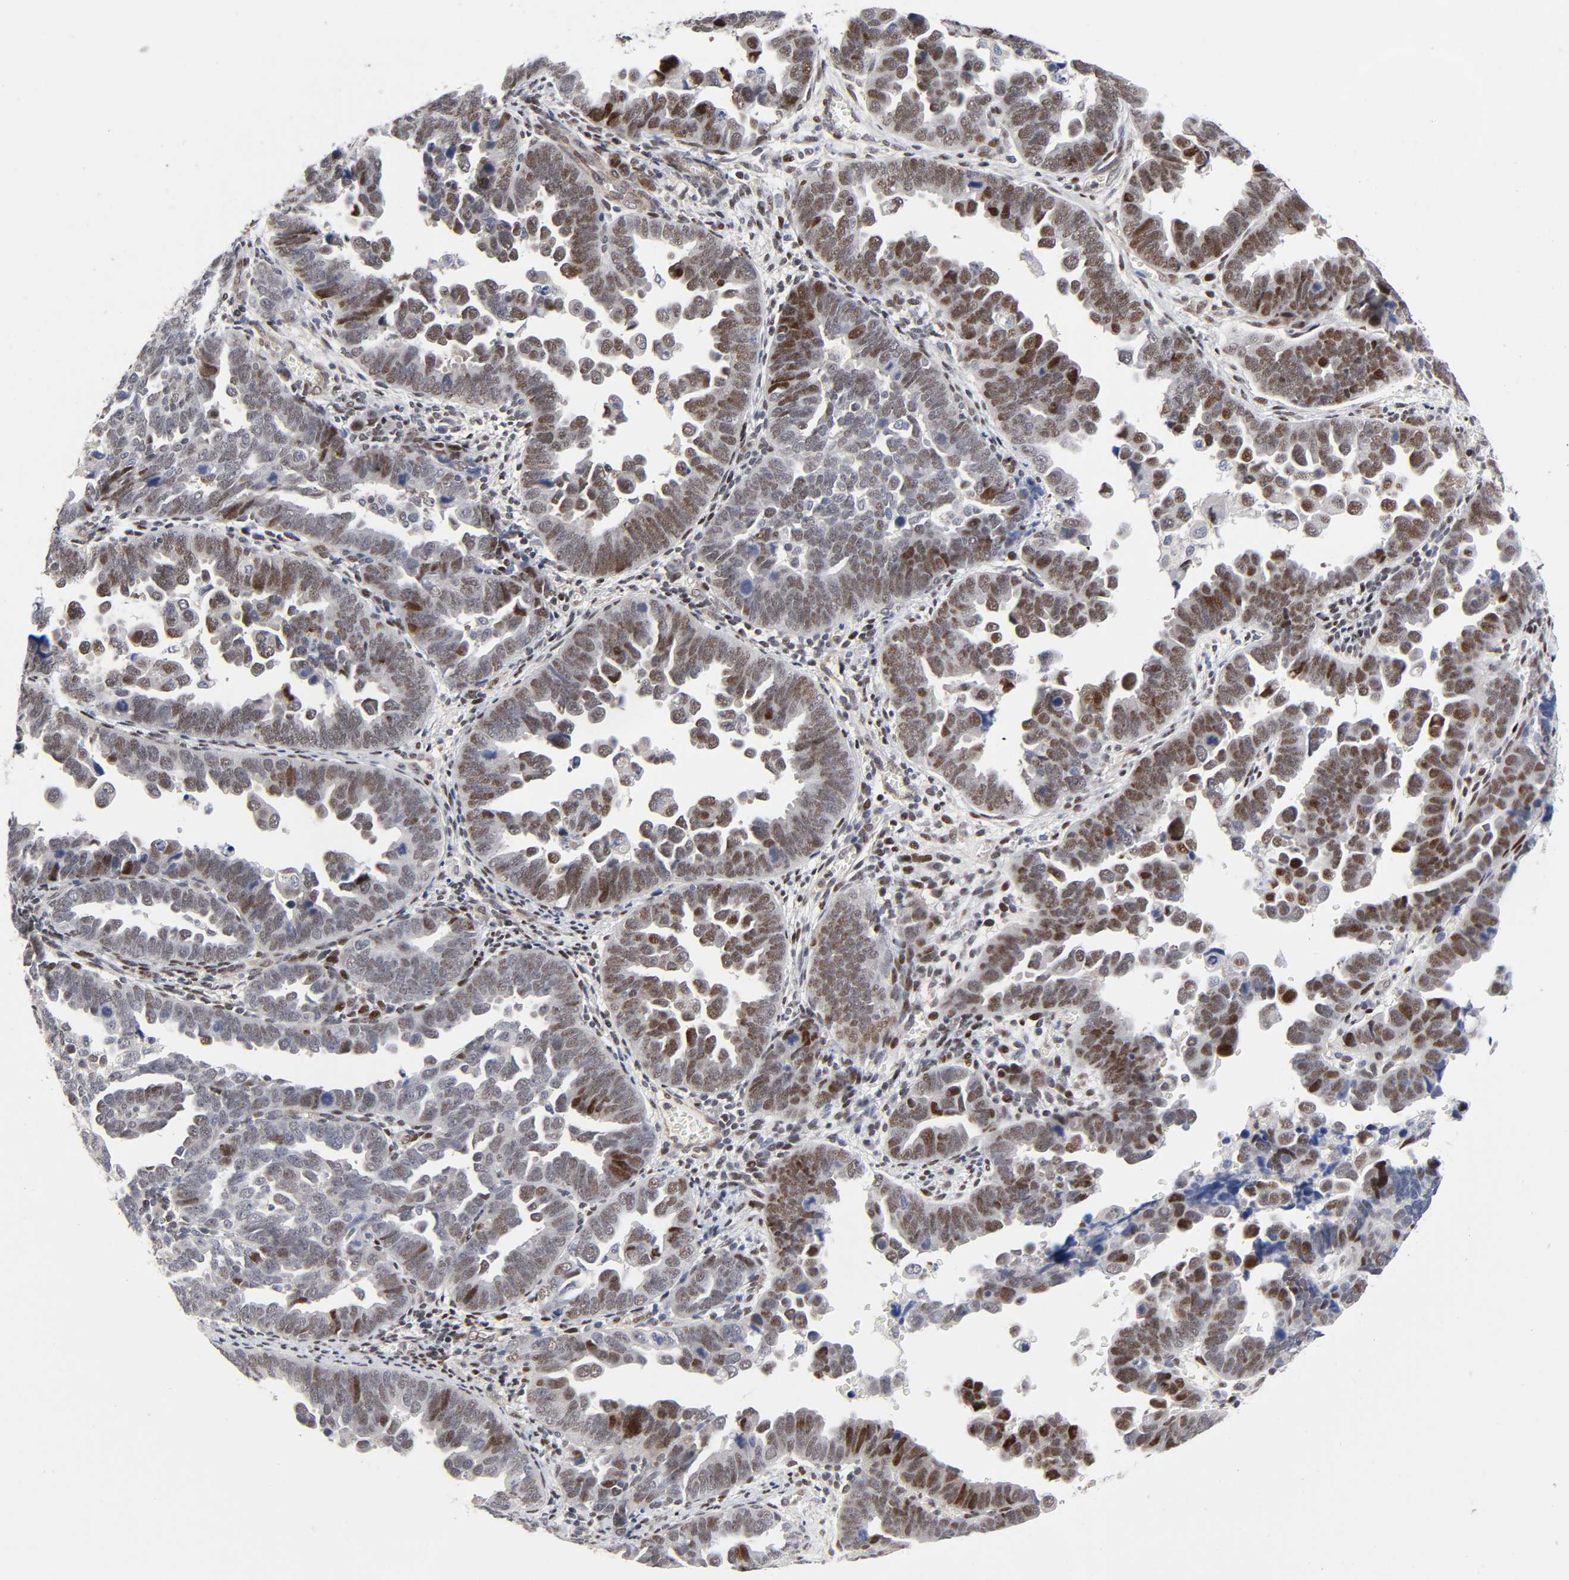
{"staining": {"intensity": "moderate", "quantity": "25%-75%", "location": "nuclear"}, "tissue": "endometrial cancer", "cell_type": "Tumor cells", "image_type": "cancer", "snomed": [{"axis": "morphology", "description": "Adenocarcinoma, NOS"}, {"axis": "topography", "description": "Endometrium"}], "caption": "IHC photomicrograph of neoplastic tissue: human adenocarcinoma (endometrial) stained using IHC demonstrates medium levels of moderate protein expression localized specifically in the nuclear of tumor cells, appearing as a nuclear brown color.", "gene": "STK38", "patient": {"sex": "female", "age": 75}}